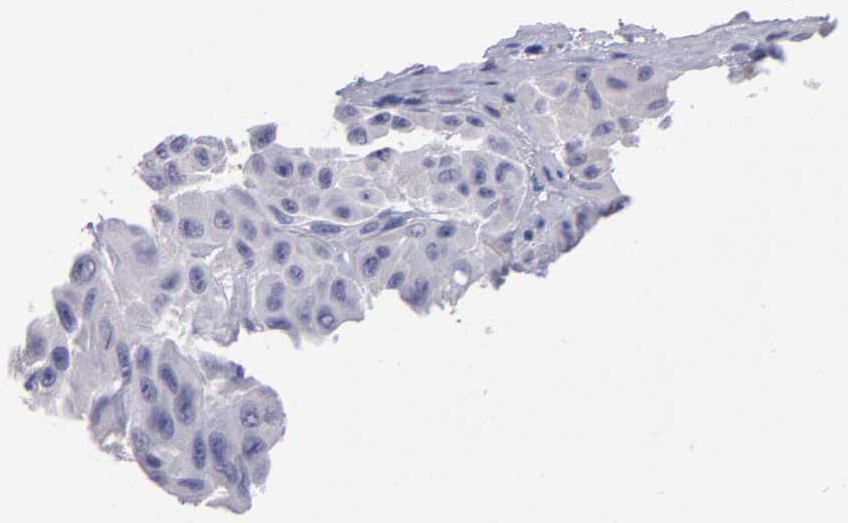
{"staining": {"intensity": "negative", "quantity": "none", "location": "none"}, "tissue": "melanoma", "cell_type": "Tumor cells", "image_type": "cancer", "snomed": [{"axis": "morphology", "description": "Malignant melanoma, NOS"}, {"axis": "topography", "description": "Skin"}], "caption": "An immunohistochemistry micrograph of melanoma is shown. There is no staining in tumor cells of melanoma. (Stains: DAB IHC with hematoxylin counter stain, Microscopy: brightfield microscopy at high magnification).", "gene": "IRF8", "patient": {"sex": "male", "age": 30}}